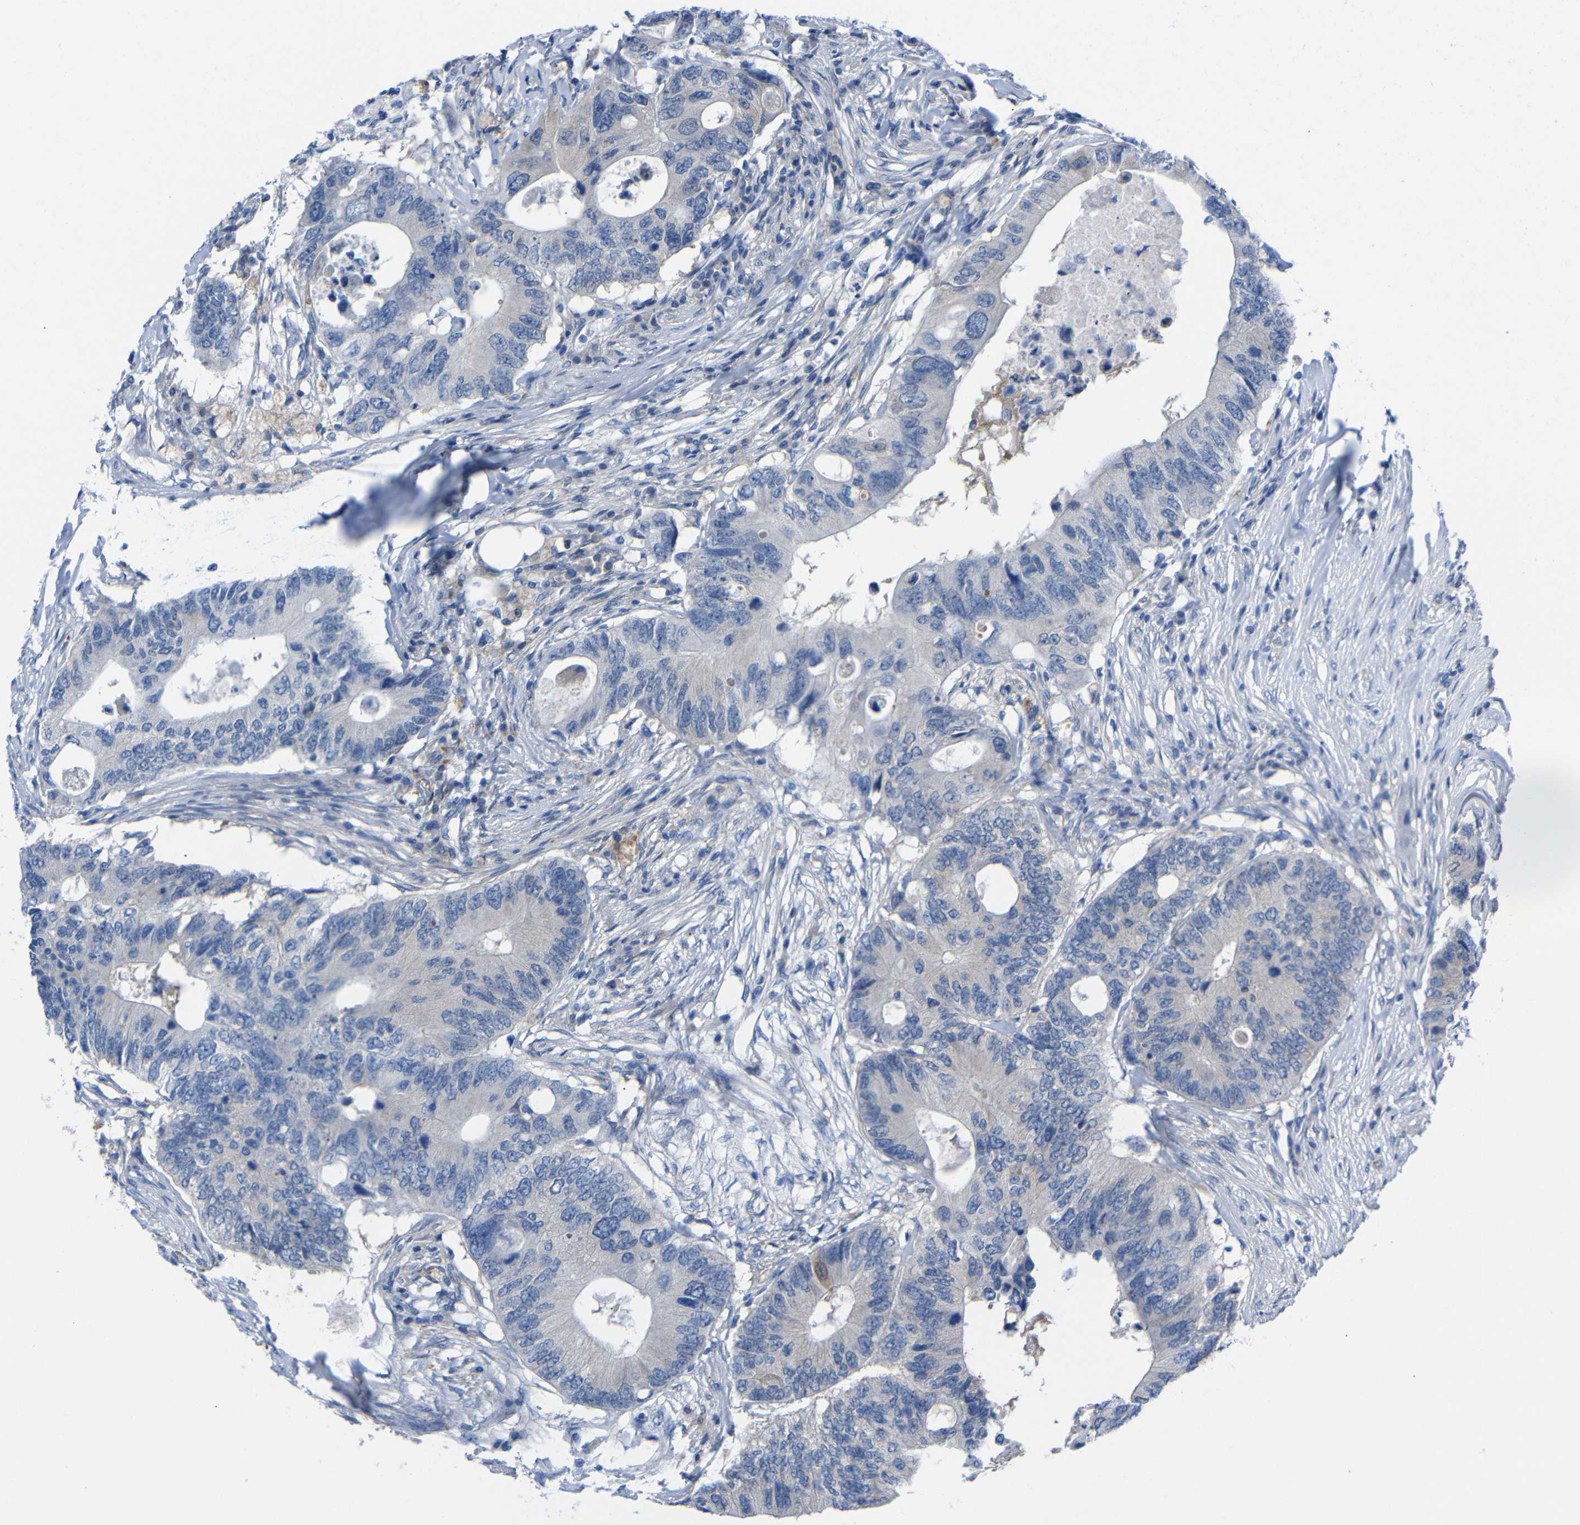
{"staining": {"intensity": "negative", "quantity": "none", "location": "none"}, "tissue": "colorectal cancer", "cell_type": "Tumor cells", "image_type": "cancer", "snomed": [{"axis": "morphology", "description": "Adenocarcinoma, NOS"}, {"axis": "topography", "description": "Colon"}], "caption": "DAB immunohistochemical staining of human colorectal adenocarcinoma exhibits no significant staining in tumor cells. The staining was performed using DAB (3,3'-diaminobenzidine) to visualize the protein expression in brown, while the nuclei were stained in blue with hematoxylin (Magnification: 20x).", "gene": "PEBP1", "patient": {"sex": "male", "age": 71}}